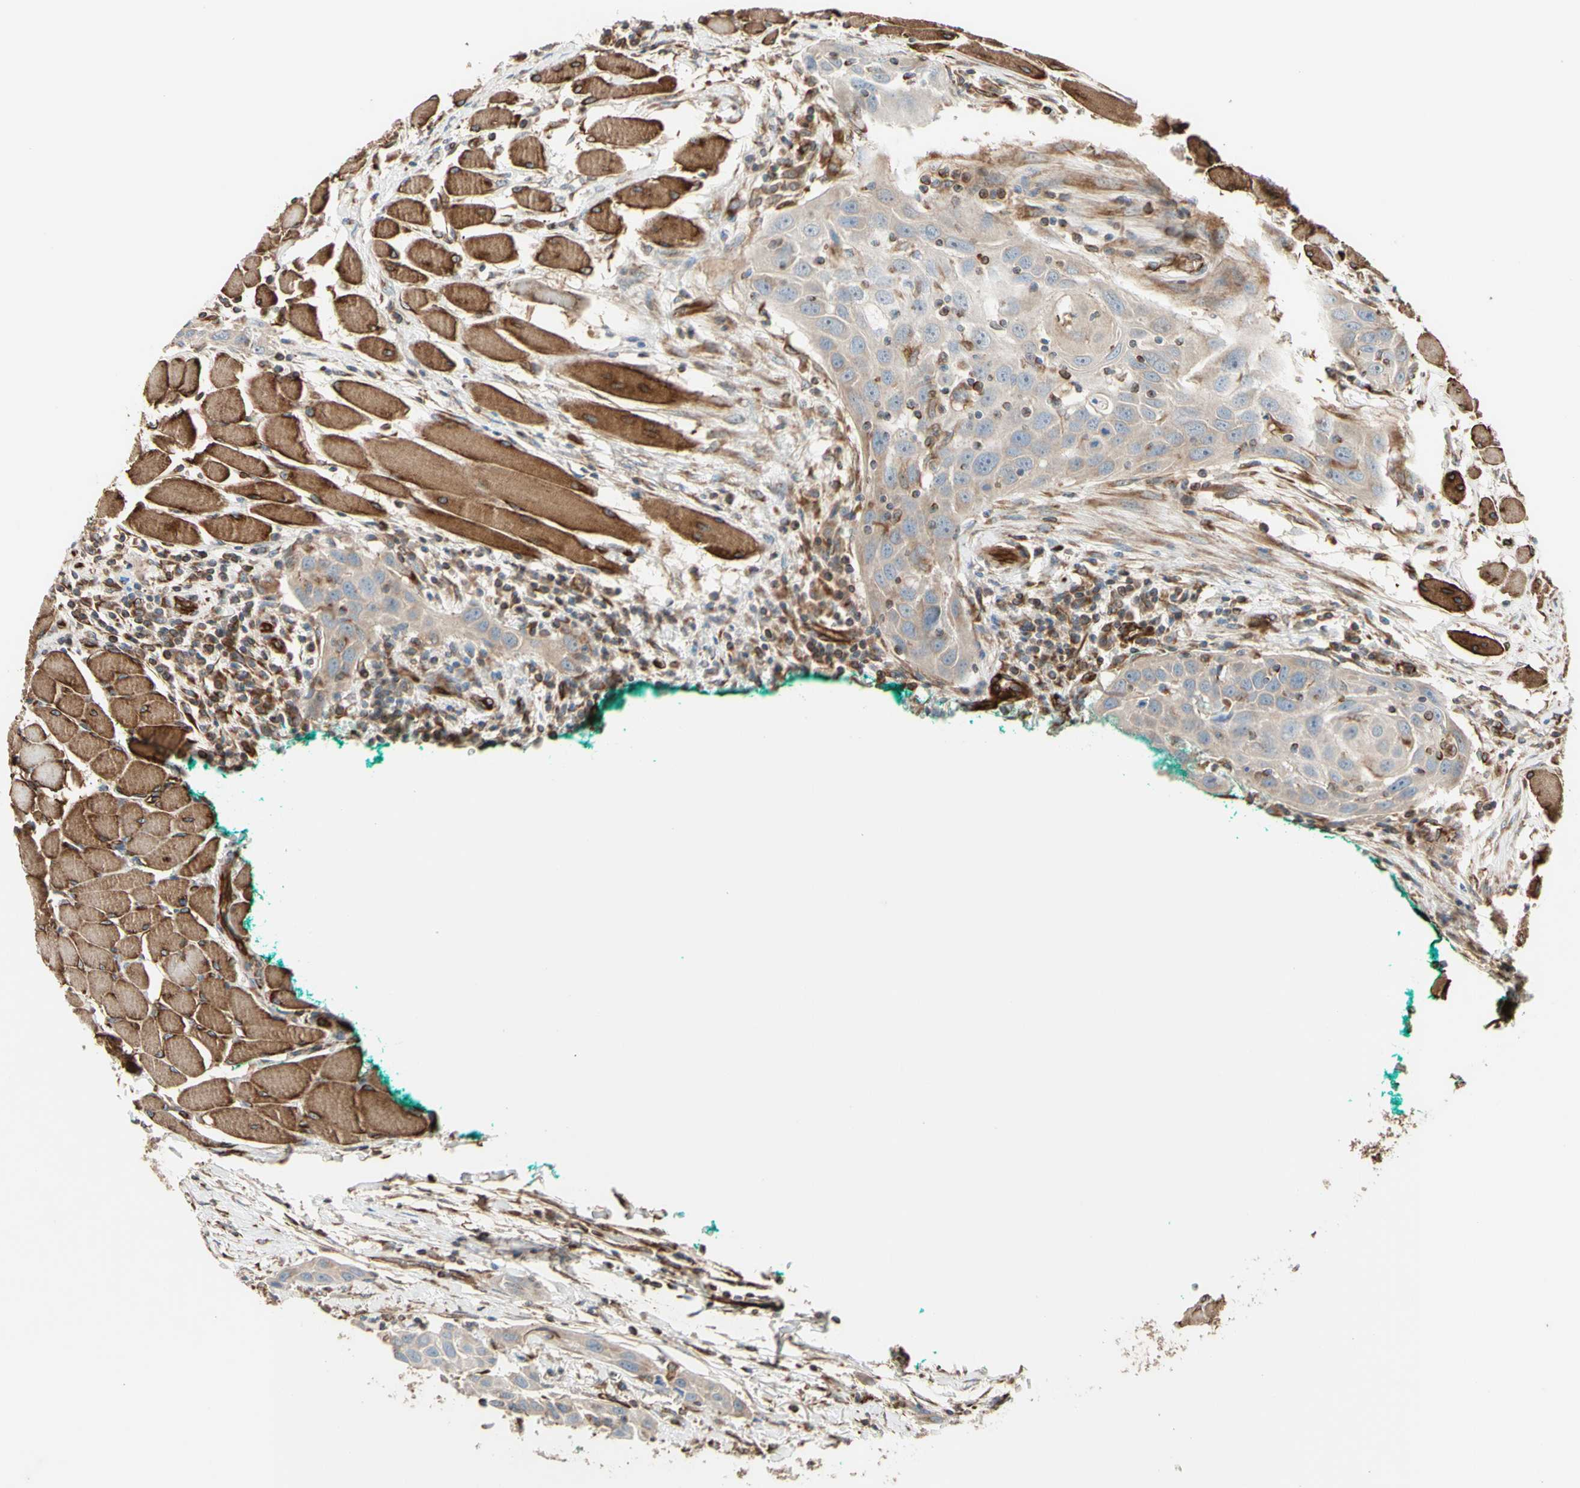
{"staining": {"intensity": "weak", "quantity": "25%-75%", "location": "cytoplasmic/membranous"}, "tissue": "head and neck cancer", "cell_type": "Tumor cells", "image_type": "cancer", "snomed": [{"axis": "morphology", "description": "Squamous cell carcinoma, NOS"}, {"axis": "topography", "description": "Oral tissue"}, {"axis": "topography", "description": "Head-Neck"}], "caption": "Human head and neck squamous cell carcinoma stained for a protein (brown) exhibits weak cytoplasmic/membranous positive positivity in approximately 25%-75% of tumor cells.", "gene": "TRAF2", "patient": {"sex": "female", "age": 50}}